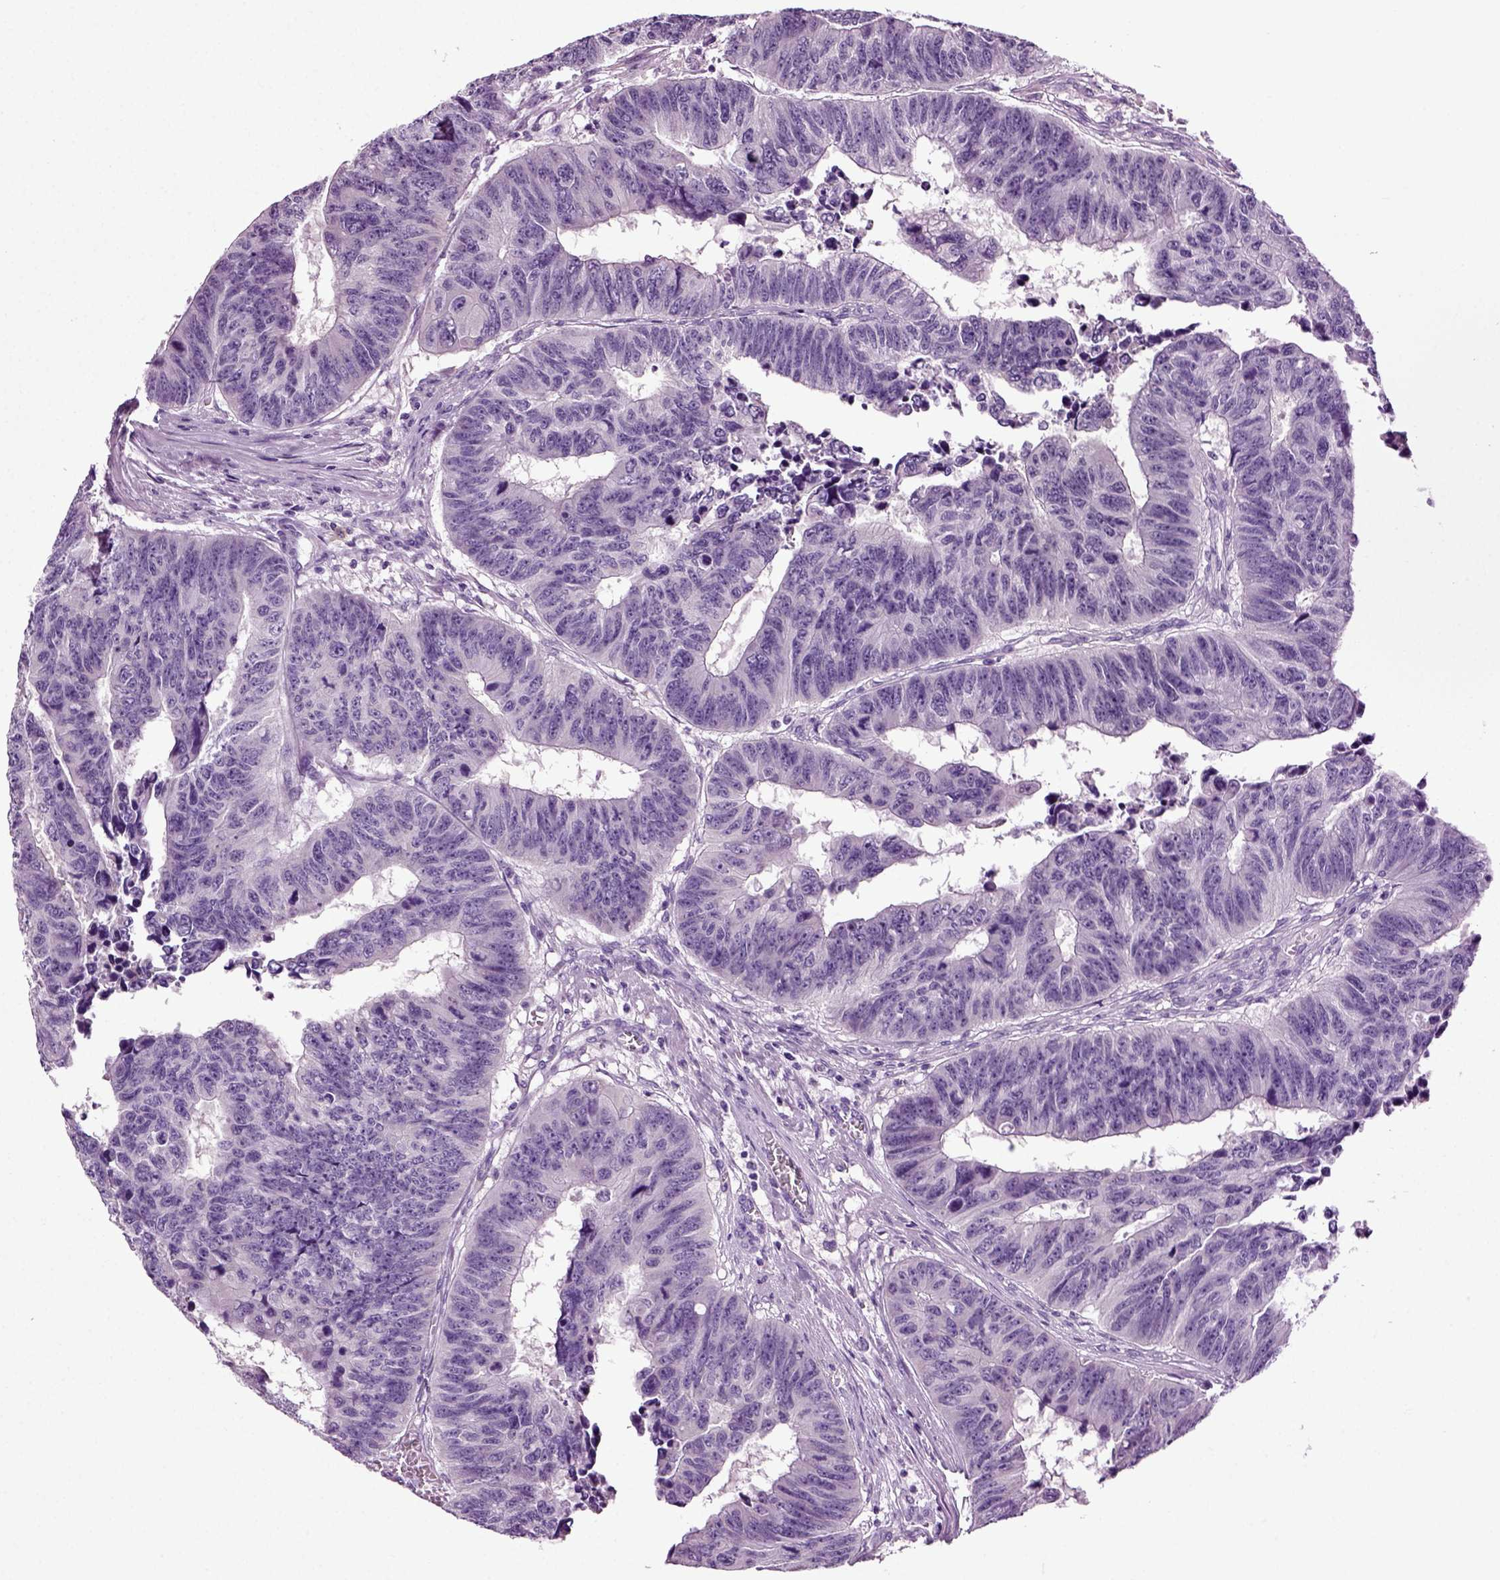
{"staining": {"intensity": "negative", "quantity": "none", "location": "none"}, "tissue": "colorectal cancer", "cell_type": "Tumor cells", "image_type": "cancer", "snomed": [{"axis": "morphology", "description": "Adenocarcinoma, NOS"}, {"axis": "topography", "description": "Rectum"}], "caption": "Human colorectal adenocarcinoma stained for a protein using immunohistochemistry (IHC) reveals no staining in tumor cells.", "gene": "DNAH10", "patient": {"sex": "female", "age": 85}}